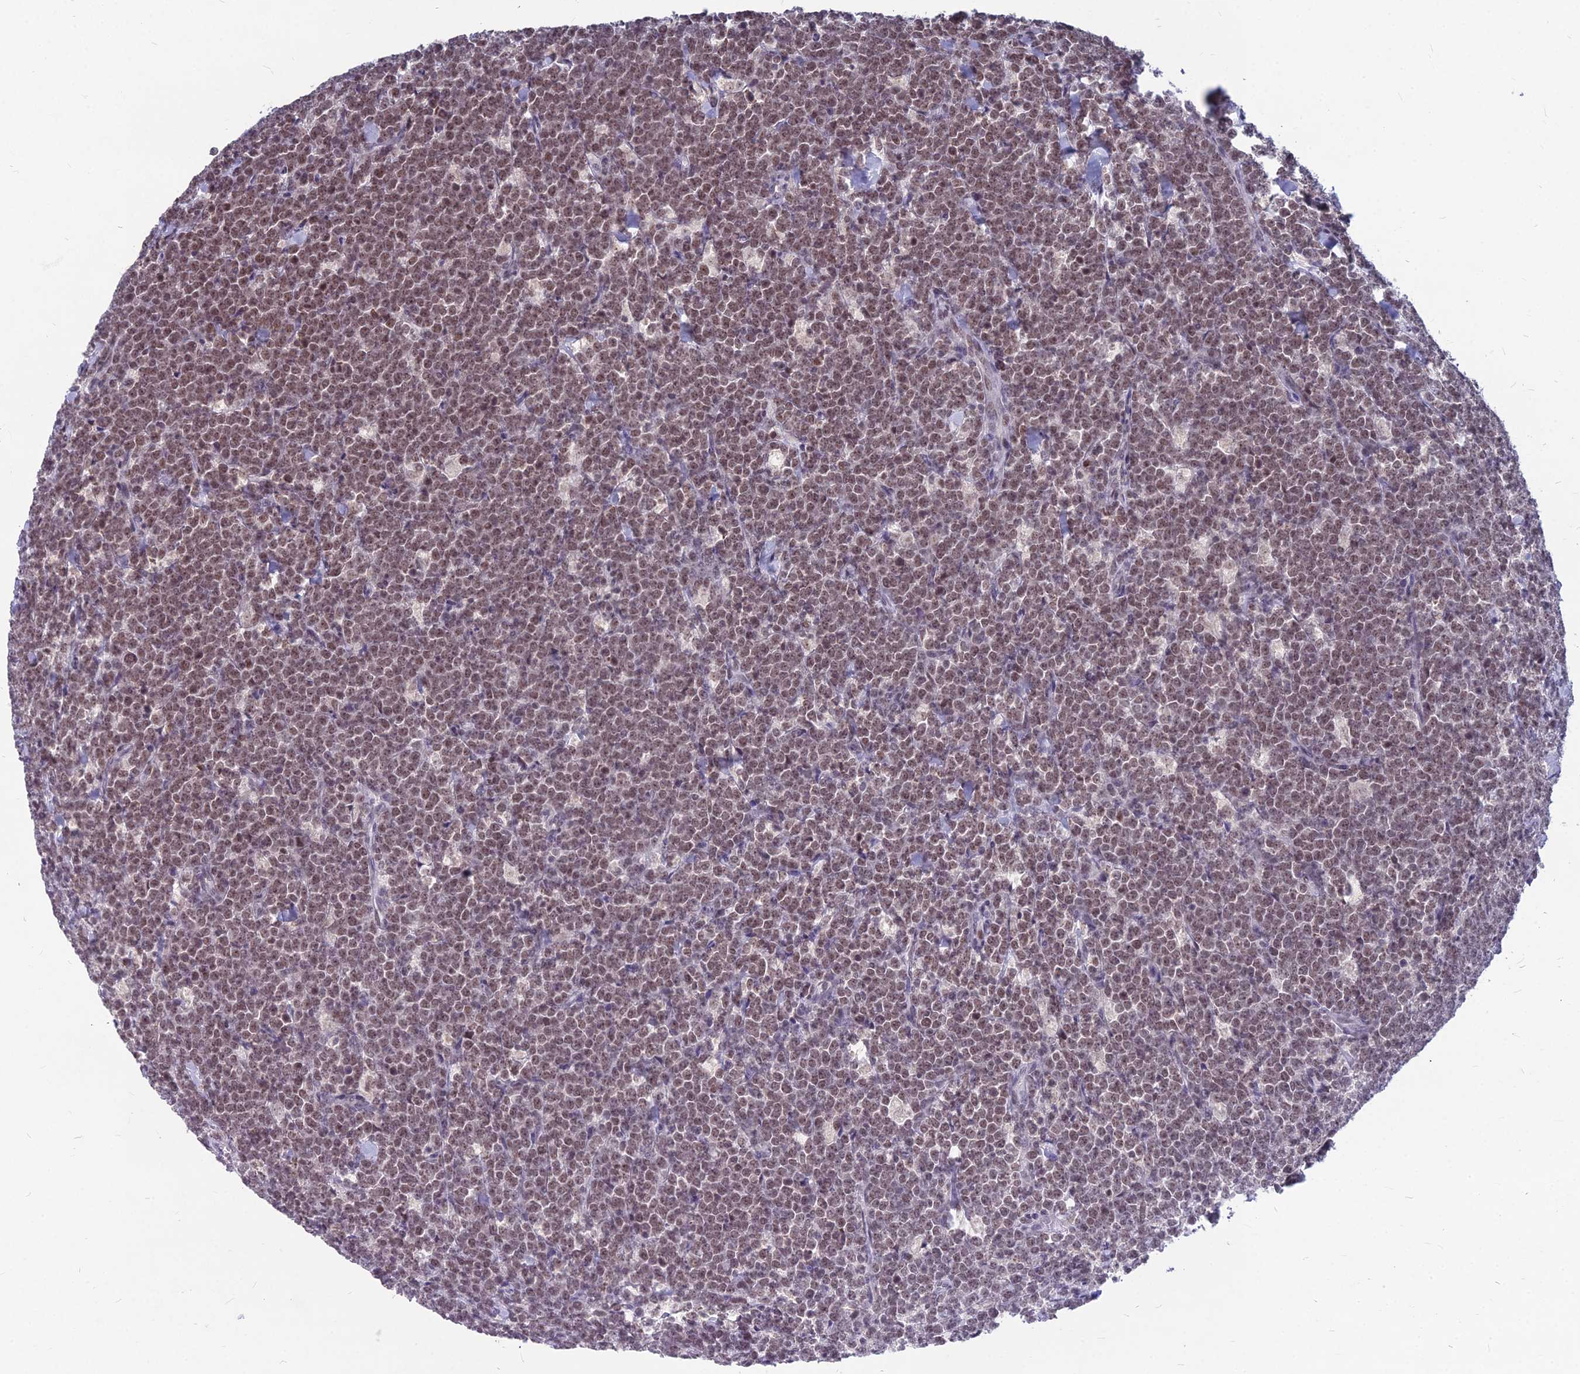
{"staining": {"intensity": "moderate", "quantity": ">75%", "location": "nuclear"}, "tissue": "lymphoma", "cell_type": "Tumor cells", "image_type": "cancer", "snomed": [{"axis": "morphology", "description": "Malignant lymphoma, non-Hodgkin's type, High grade"}, {"axis": "topography", "description": "Small intestine"}], "caption": "A brown stain shows moderate nuclear expression of a protein in human lymphoma tumor cells.", "gene": "KAT7", "patient": {"sex": "male", "age": 8}}